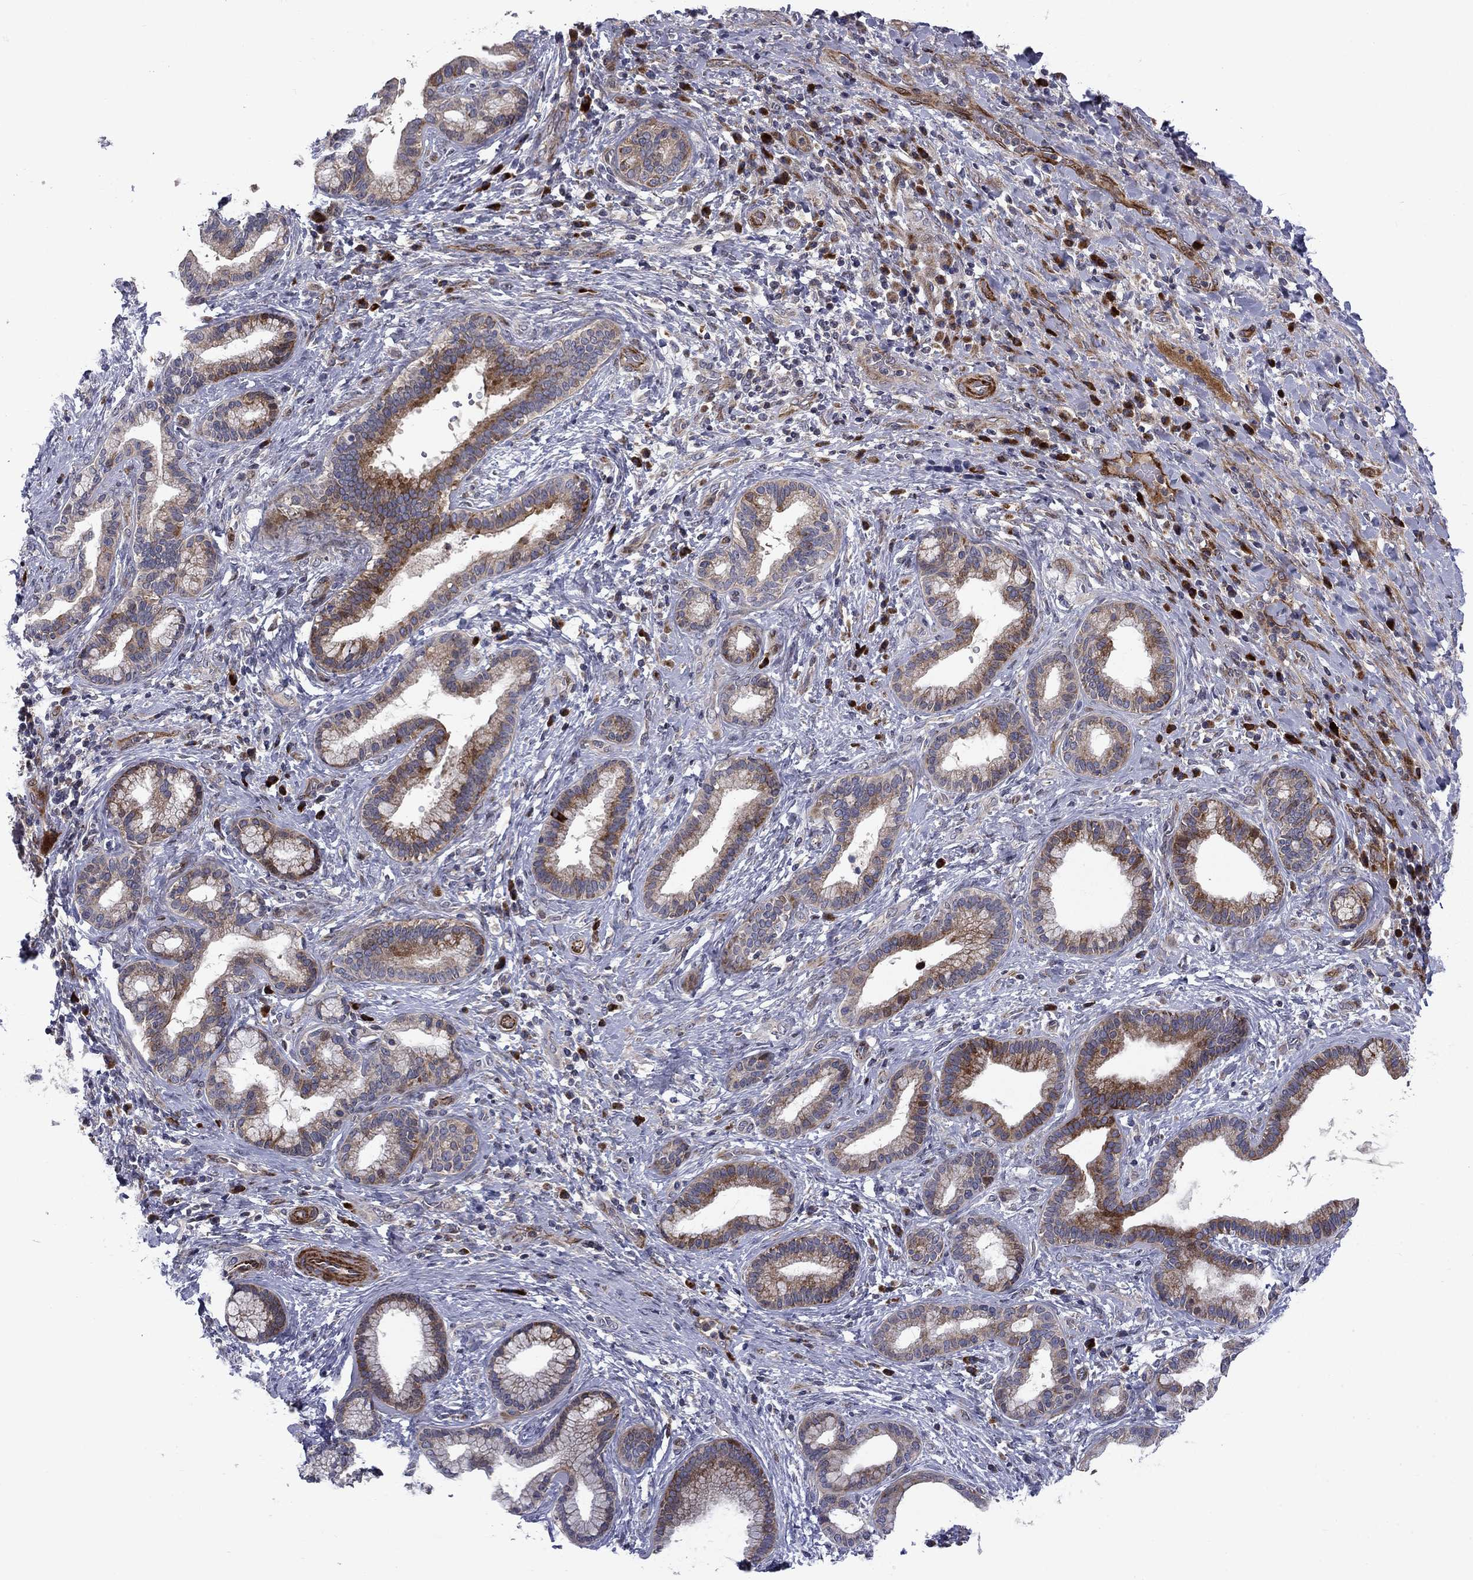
{"staining": {"intensity": "strong", "quantity": "25%-75%", "location": "cytoplasmic/membranous"}, "tissue": "liver cancer", "cell_type": "Tumor cells", "image_type": "cancer", "snomed": [{"axis": "morphology", "description": "Cholangiocarcinoma"}, {"axis": "topography", "description": "Liver"}], "caption": "Cholangiocarcinoma (liver) tissue shows strong cytoplasmic/membranous expression in approximately 25%-75% of tumor cells", "gene": "MIOS", "patient": {"sex": "female", "age": 73}}